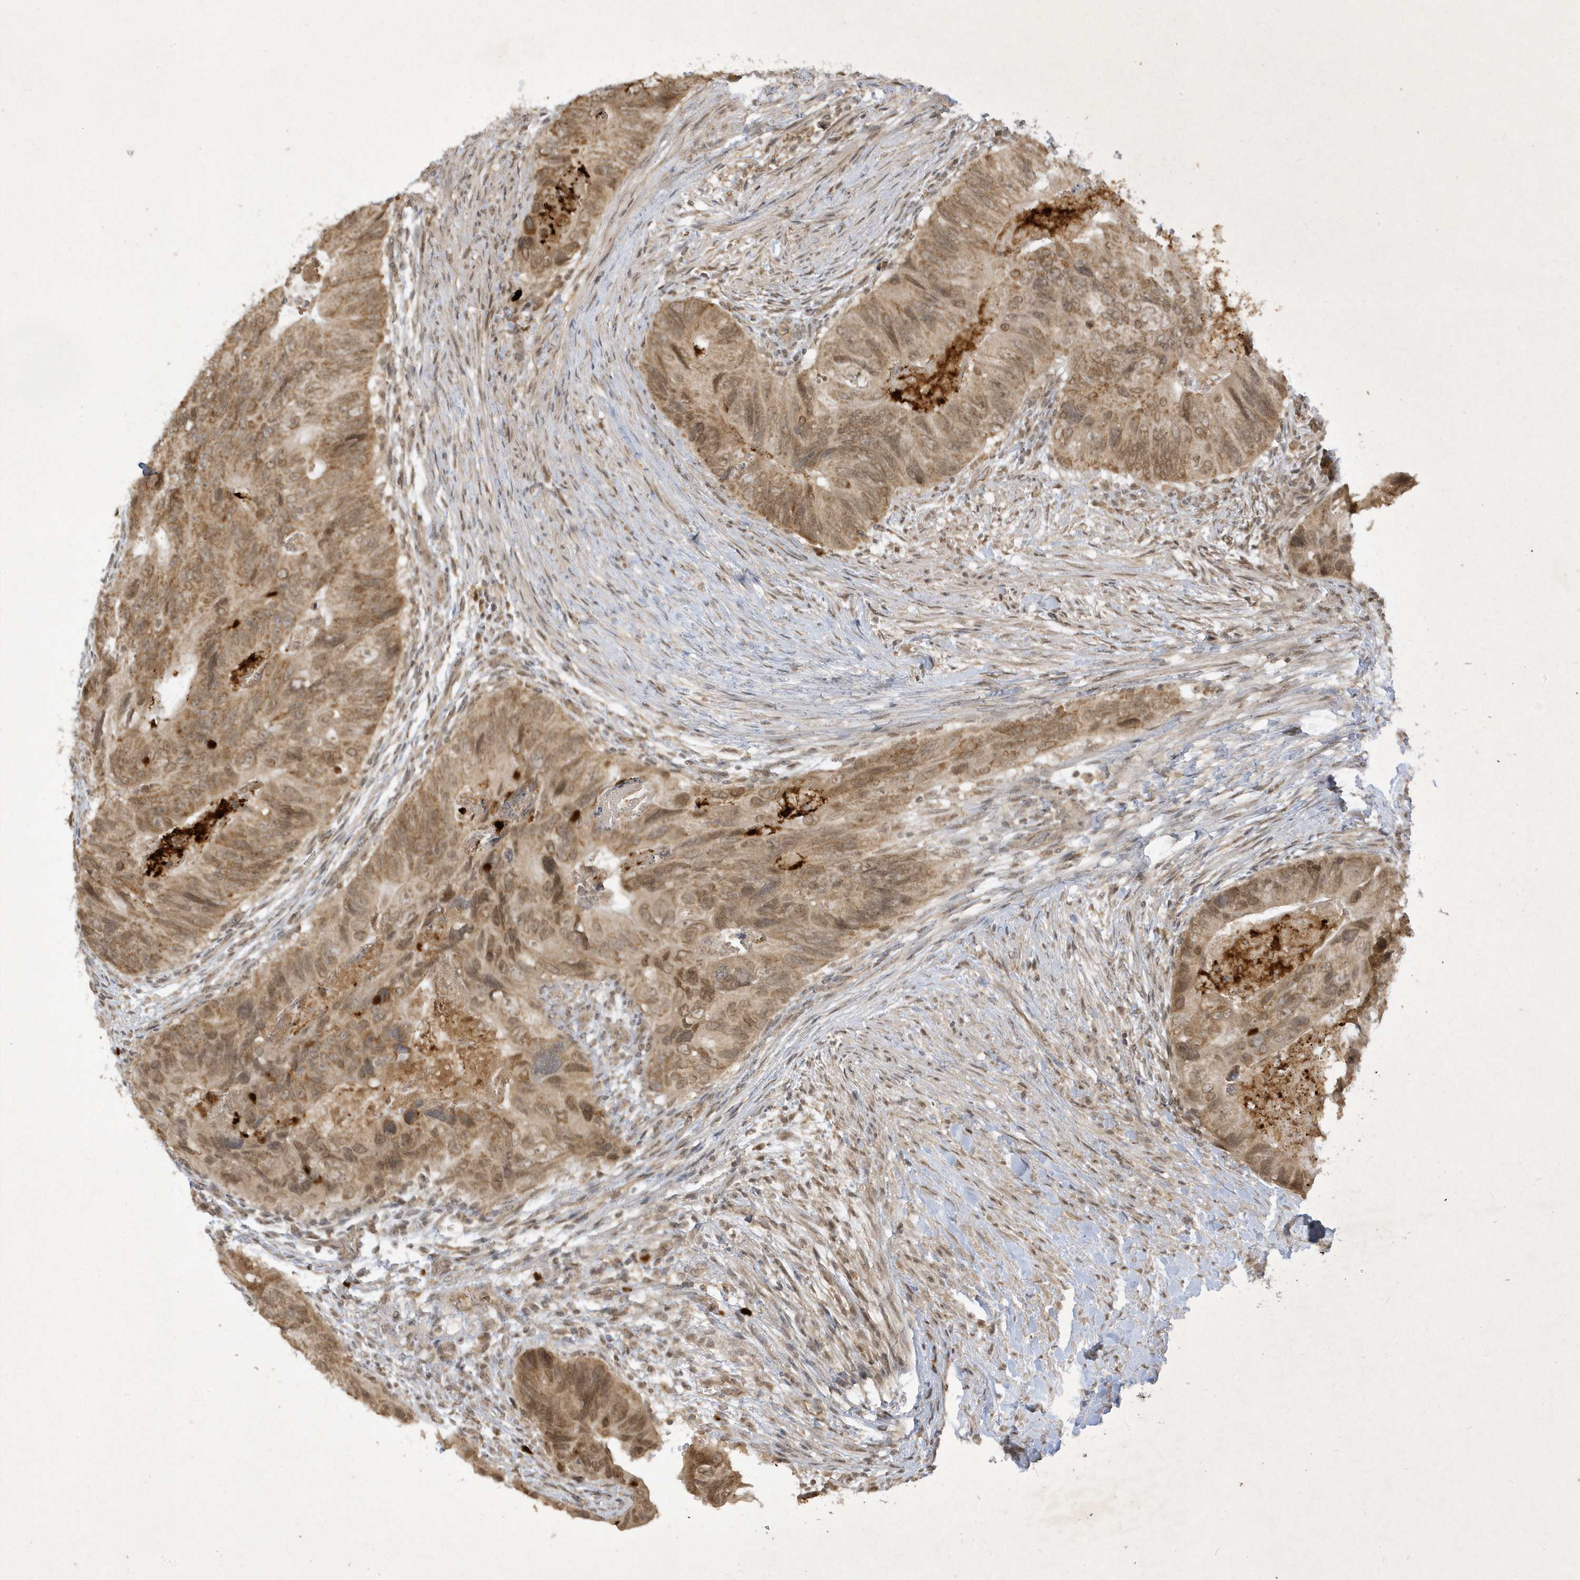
{"staining": {"intensity": "moderate", "quantity": ">75%", "location": "cytoplasmic/membranous,nuclear"}, "tissue": "colorectal cancer", "cell_type": "Tumor cells", "image_type": "cancer", "snomed": [{"axis": "morphology", "description": "Adenocarcinoma, NOS"}, {"axis": "topography", "description": "Rectum"}], "caption": "Brown immunohistochemical staining in human colorectal adenocarcinoma reveals moderate cytoplasmic/membranous and nuclear staining in about >75% of tumor cells.", "gene": "ZNF213", "patient": {"sex": "male", "age": 63}}